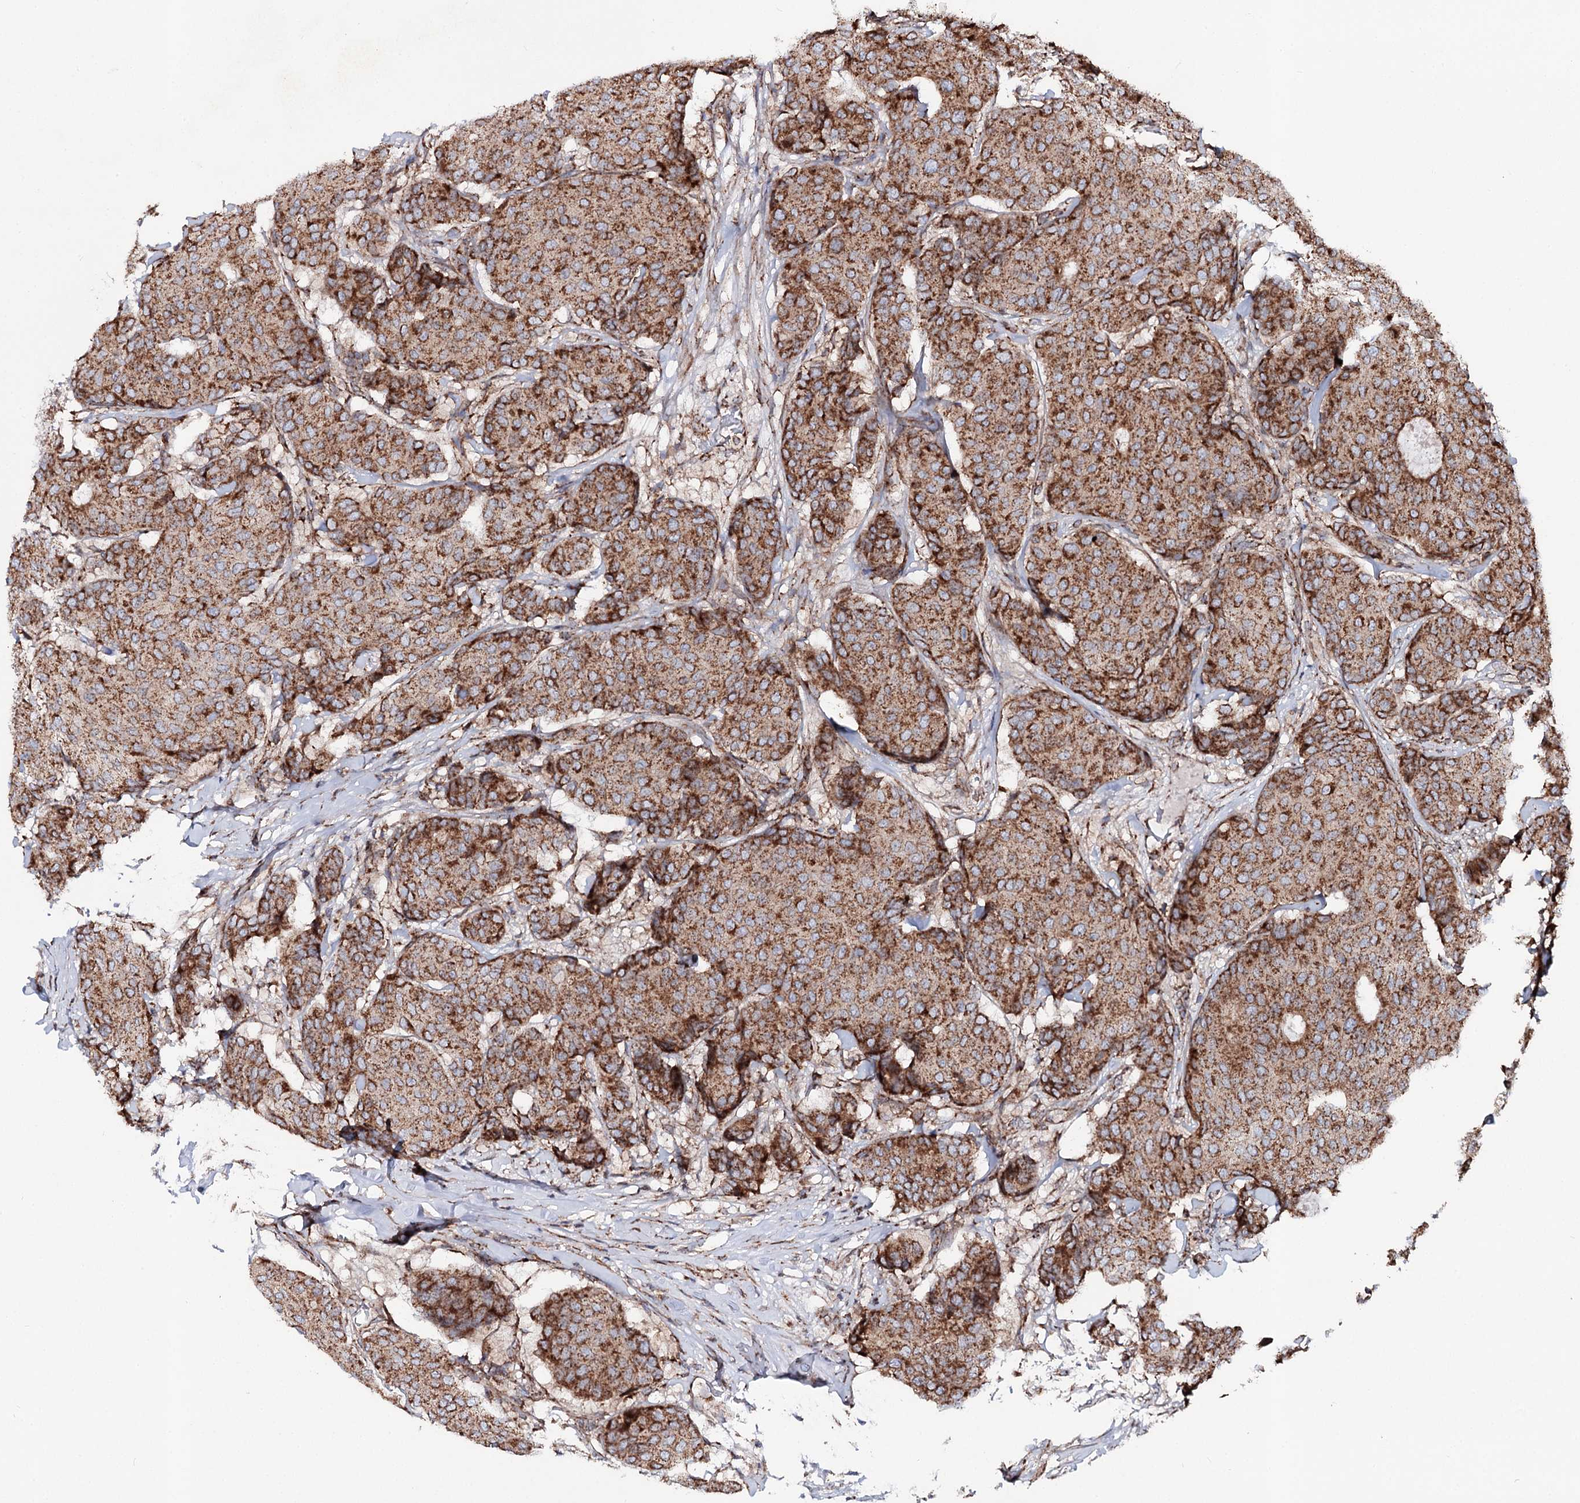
{"staining": {"intensity": "moderate", "quantity": ">75%", "location": "cytoplasmic/membranous"}, "tissue": "breast cancer", "cell_type": "Tumor cells", "image_type": "cancer", "snomed": [{"axis": "morphology", "description": "Duct carcinoma"}, {"axis": "topography", "description": "Breast"}], "caption": "Breast cancer (intraductal carcinoma) stained with a protein marker displays moderate staining in tumor cells.", "gene": "MSANTD2", "patient": {"sex": "female", "age": 75}}